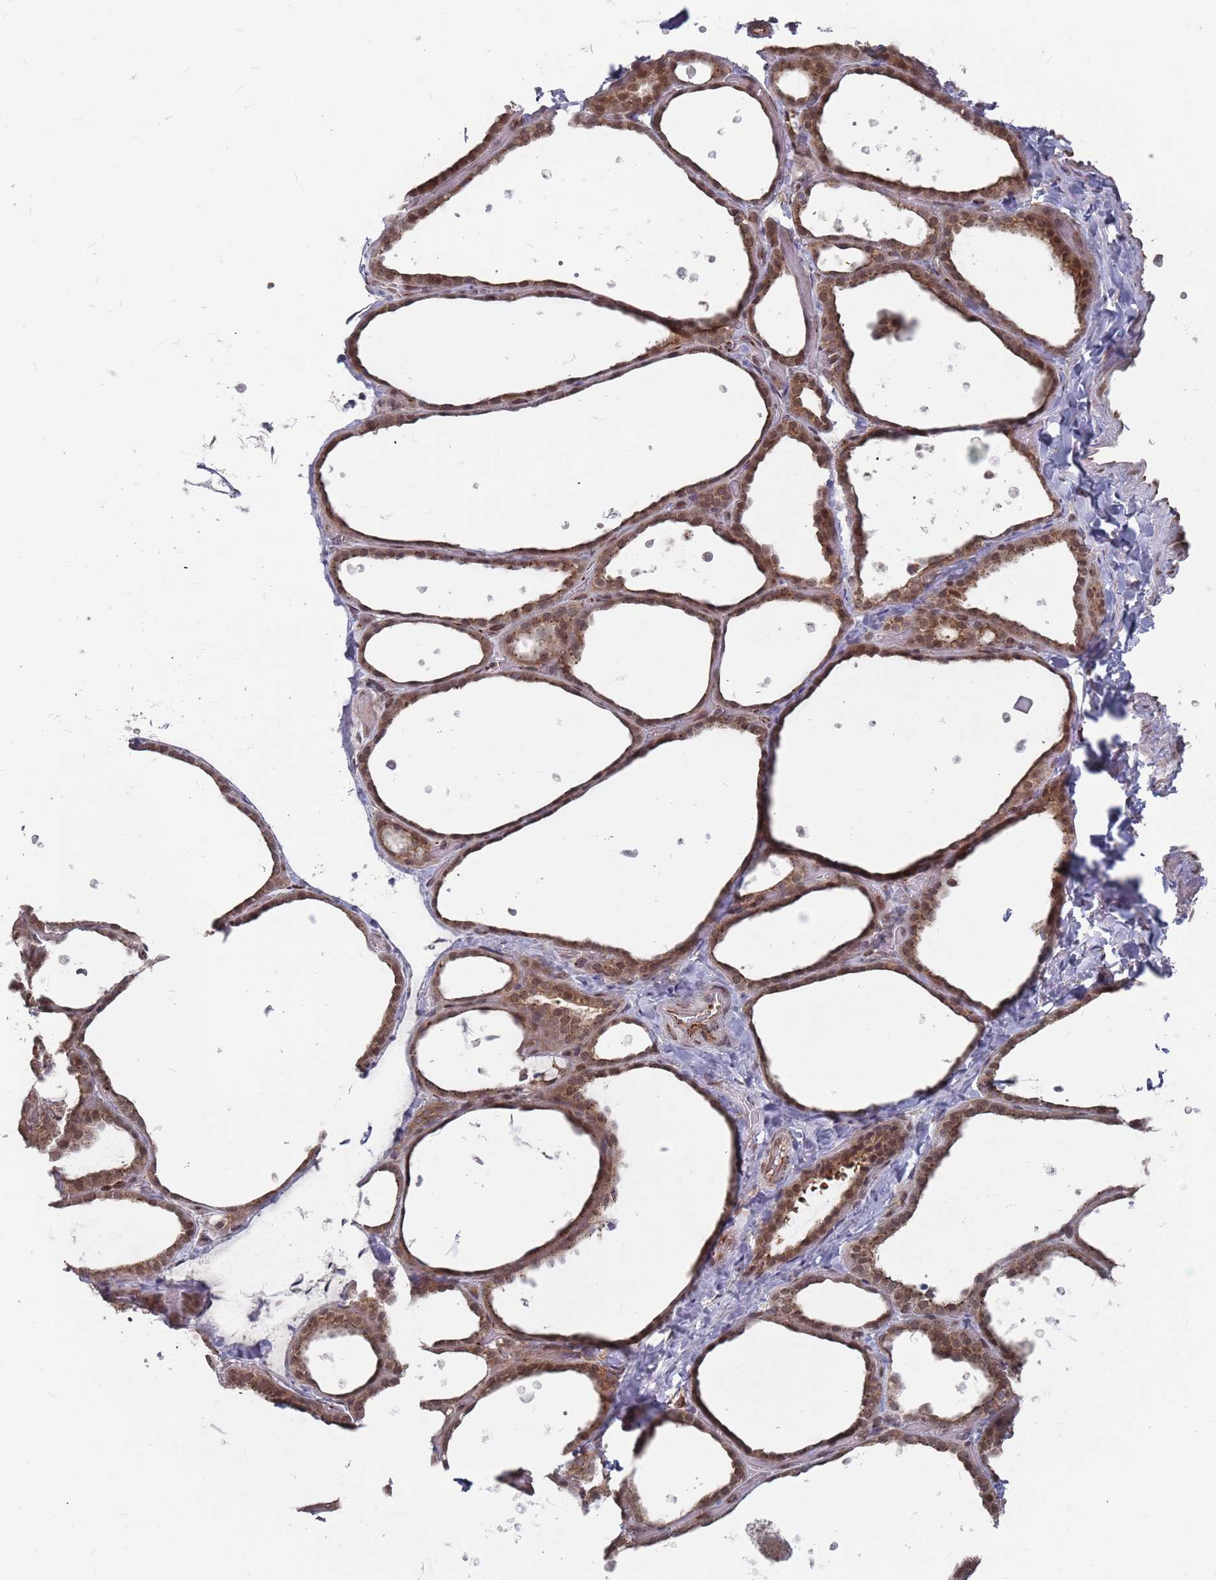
{"staining": {"intensity": "moderate", "quantity": ">75%", "location": "cytoplasmic/membranous,nuclear"}, "tissue": "thyroid gland", "cell_type": "Glandular cells", "image_type": "normal", "snomed": [{"axis": "morphology", "description": "Normal tissue, NOS"}, {"axis": "topography", "description": "Thyroid gland"}], "caption": "A high-resolution micrograph shows IHC staining of normal thyroid gland, which displays moderate cytoplasmic/membranous,nuclear positivity in approximately >75% of glandular cells.", "gene": "FMO4", "patient": {"sex": "female", "age": 44}}